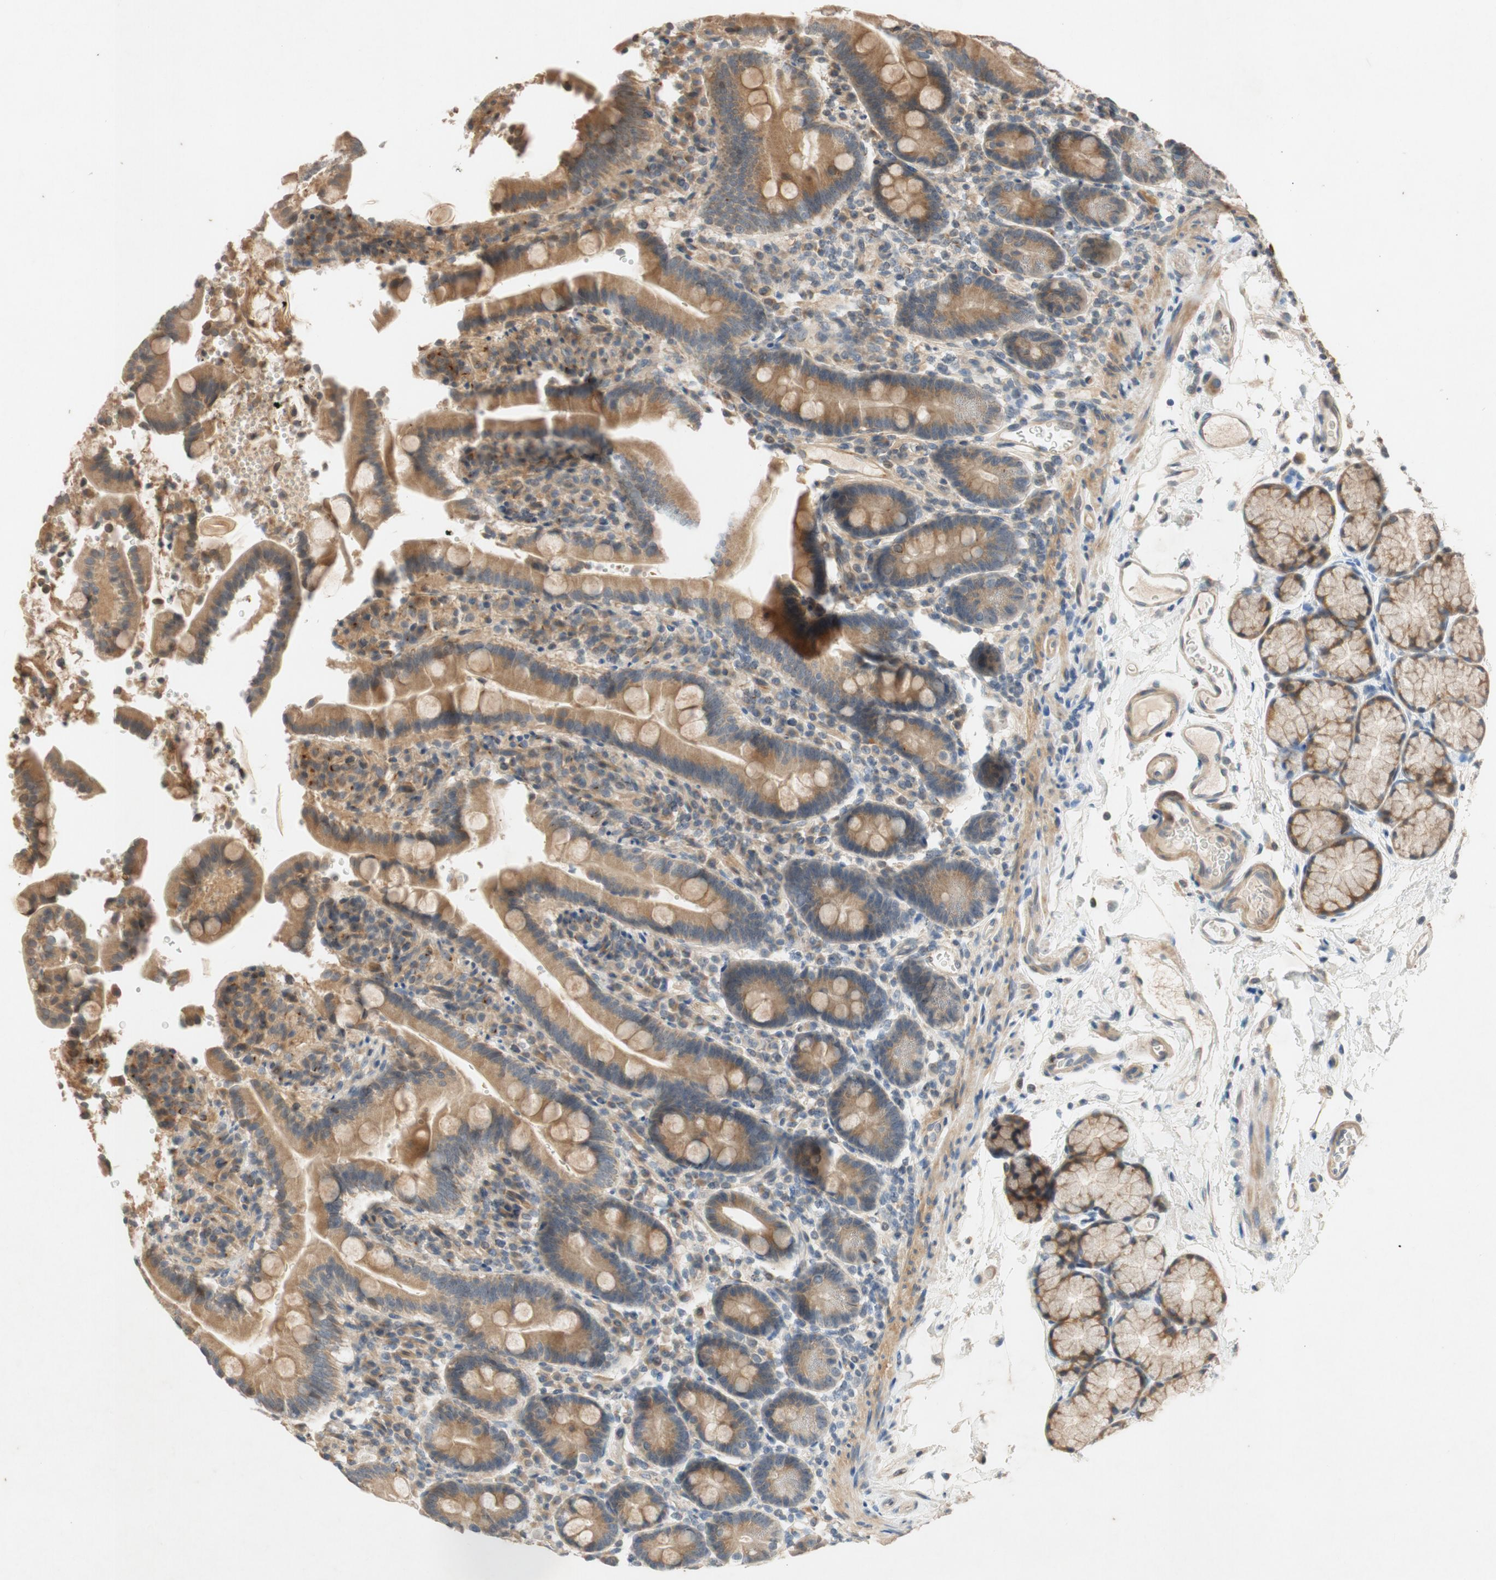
{"staining": {"intensity": "moderate", "quantity": ">75%", "location": "cytoplasmic/membranous"}, "tissue": "duodenum", "cell_type": "Glandular cells", "image_type": "normal", "snomed": [{"axis": "morphology", "description": "Normal tissue, NOS"}, {"axis": "topography", "description": "Small intestine, NOS"}], "caption": "DAB (3,3'-diaminobenzidine) immunohistochemical staining of unremarkable human duodenum exhibits moderate cytoplasmic/membranous protein expression in about >75% of glandular cells.", "gene": "ATP2C1", "patient": {"sex": "female", "age": 71}}